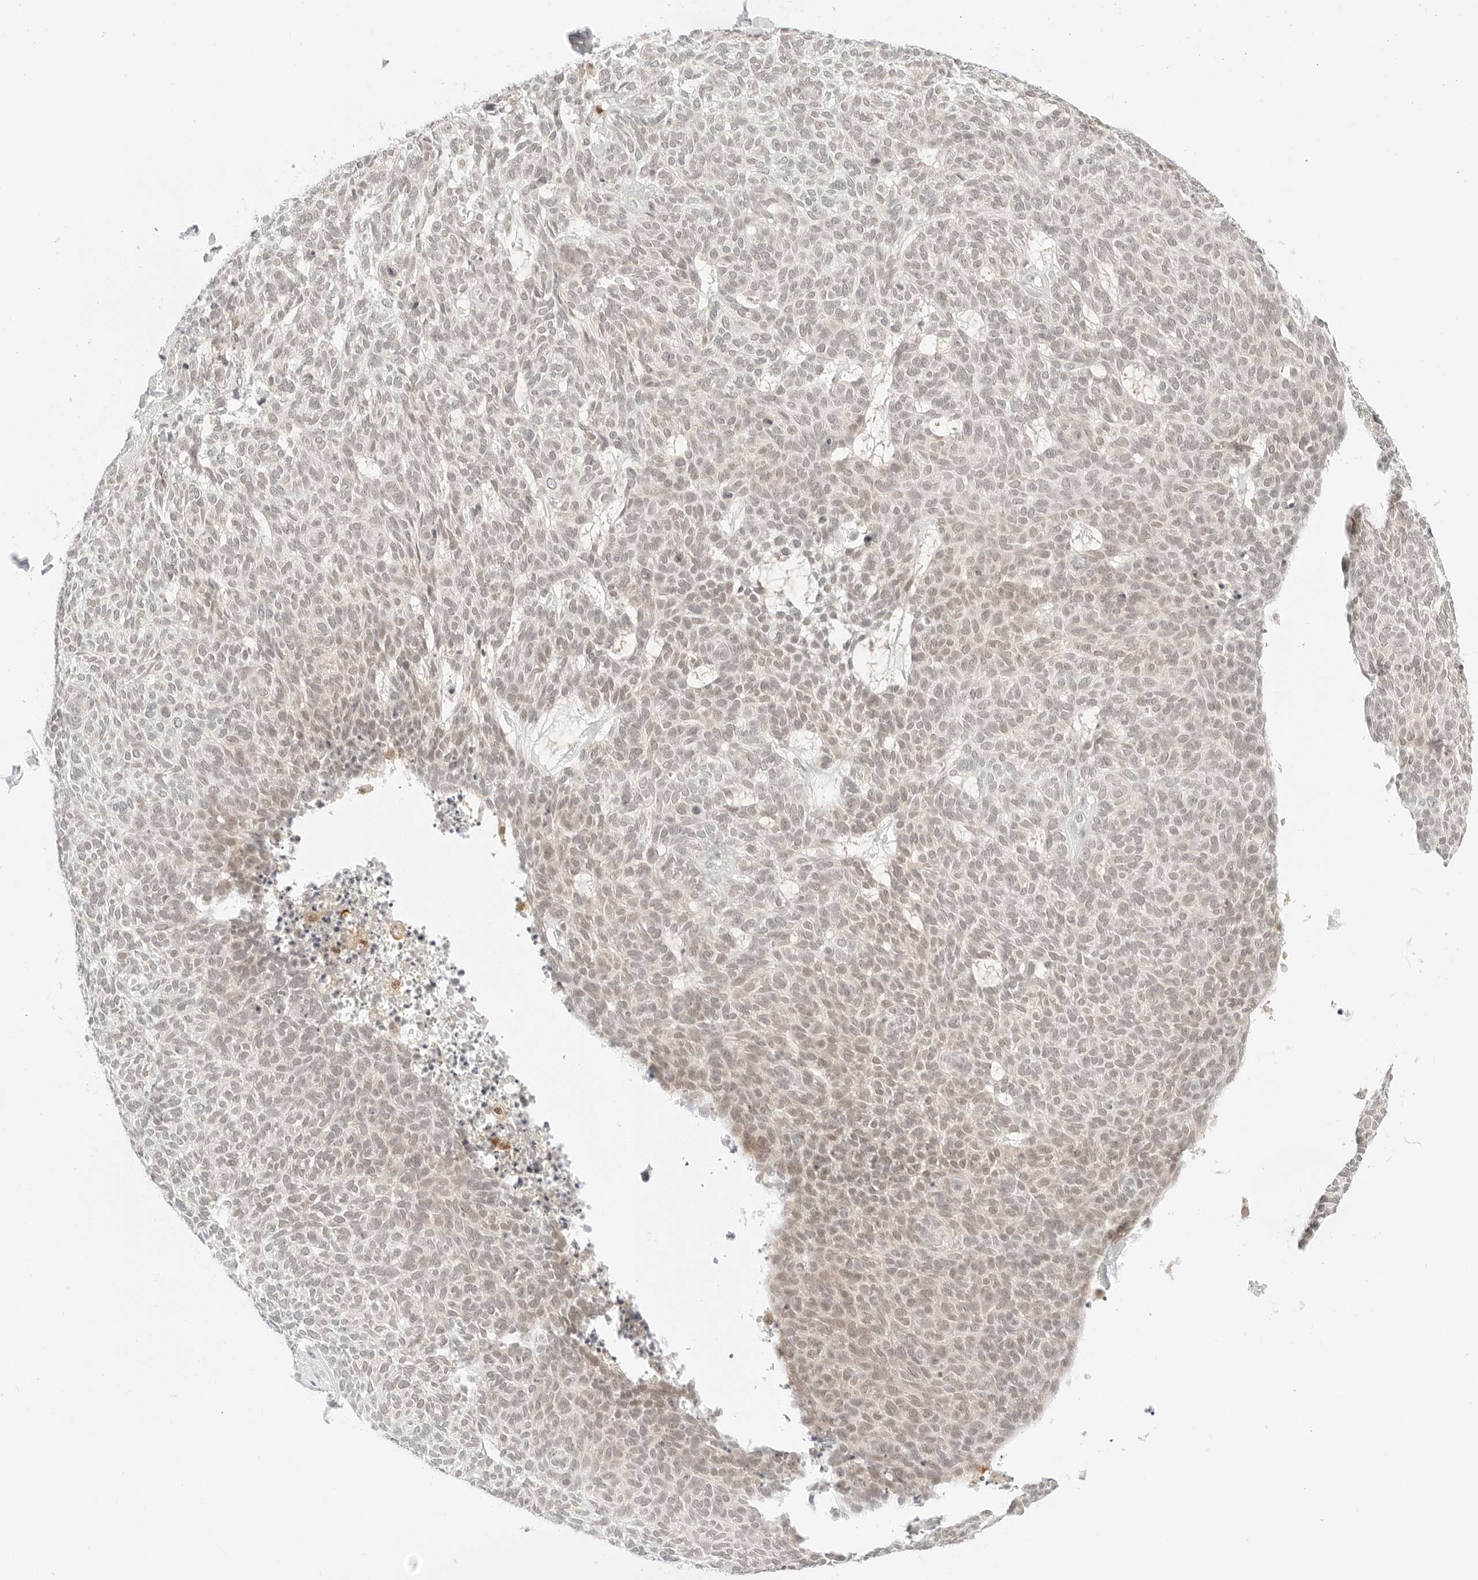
{"staining": {"intensity": "negative", "quantity": "none", "location": "none"}, "tissue": "skin cancer", "cell_type": "Tumor cells", "image_type": "cancer", "snomed": [{"axis": "morphology", "description": "Squamous cell carcinoma, NOS"}, {"axis": "topography", "description": "Skin"}], "caption": "DAB (3,3'-diaminobenzidine) immunohistochemical staining of human squamous cell carcinoma (skin) demonstrates no significant expression in tumor cells. (DAB IHC with hematoxylin counter stain).", "gene": "POLR3C", "patient": {"sex": "female", "age": 90}}